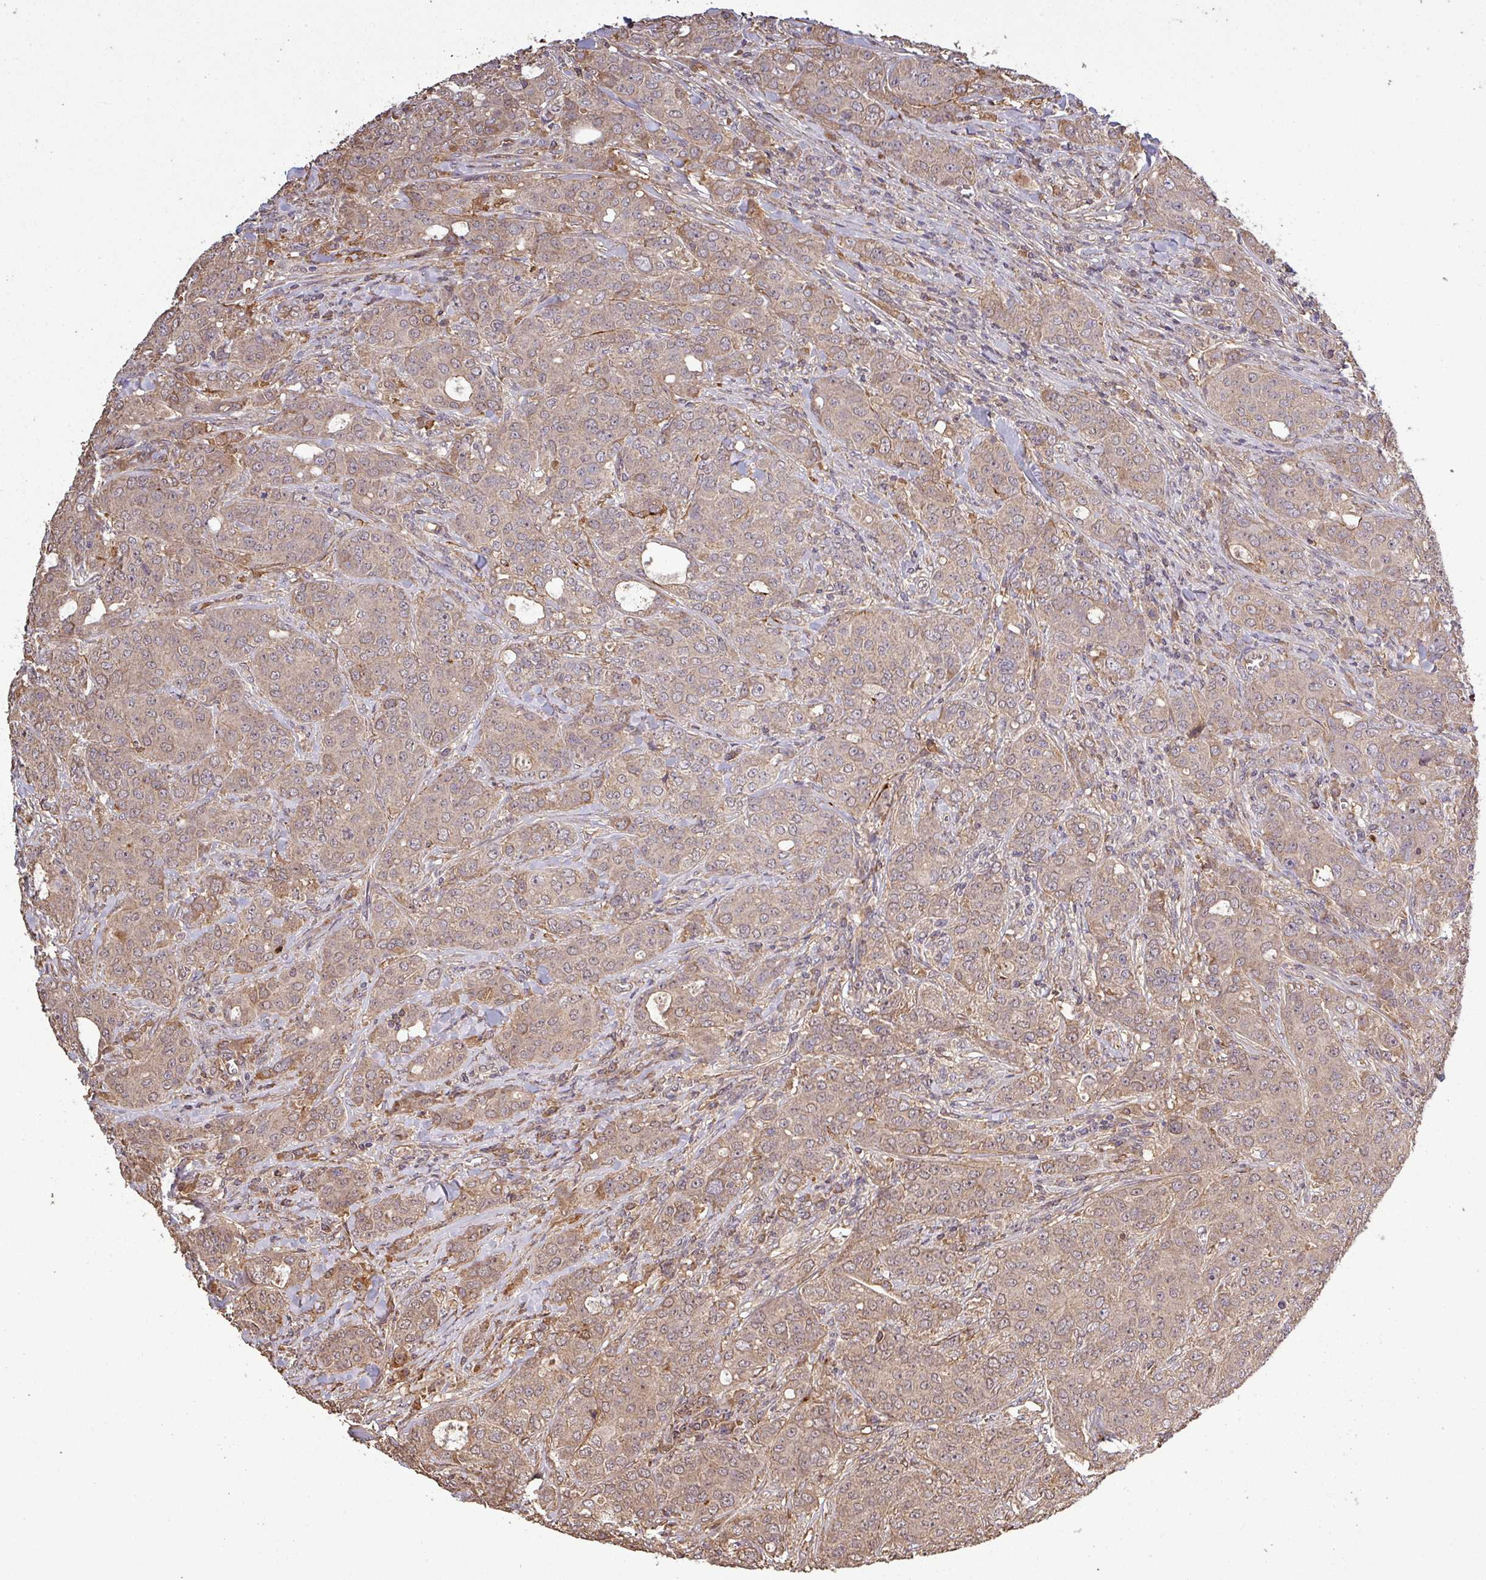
{"staining": {"intensity": "weak", "quantity": ">75%", "location": "cytoplasmic/membranous"}, "tissue": "breast cancer", "cell_type": "Tumor cells", "image_type": "cancer", "snomed": [{"axis": "morphology", "description": "Duct carcinoma"}, {"axis": "topography", "description": "Breast"}], "caption": "This histopathology image reveals breast cancer stained with immunohistochemistry to label a protein in brown. The cytoplasmic/membranous of tumor cells show weak positivity for the protein. Nuclei are counter-stained blue.", "gene": "ISLR", "patient": {"sex": "female", "age": 43}}